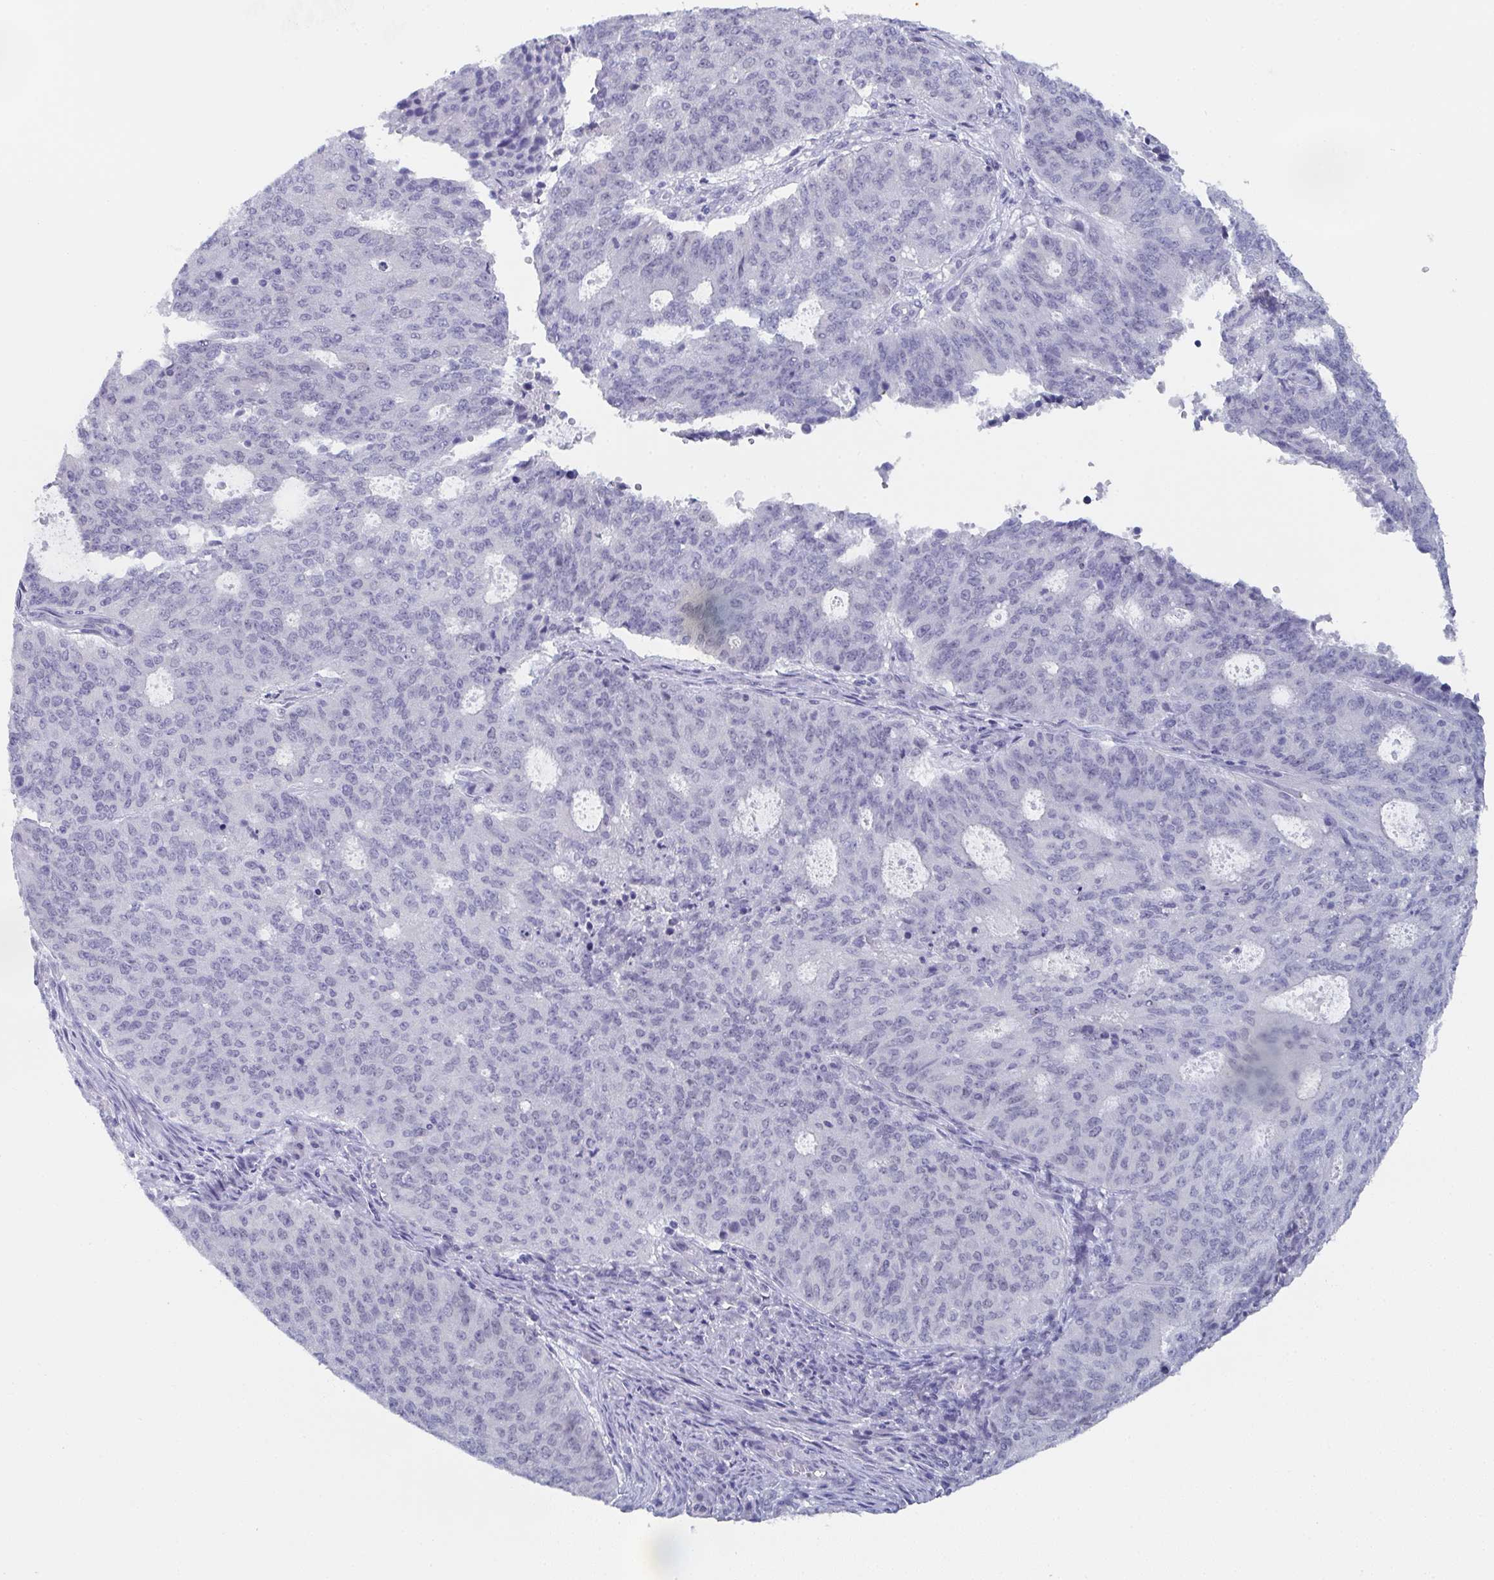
{"staining": {"intensity": "negative", "quantity": "none", "location": "none"}, "tissue": "endometrial cancer", "cell_type": "Tumor cells", "image_type": "cancer", "snomed": [{"axis": "morphology", "description": "Adenocarcinoma, NOS"}, {"axis": "topography", "description": "Endometrium"}], "caption": "Endometrial cancer was stained to show a protein in brown. There is no significant positivity in tumor cells.", "gene": "DYDC2", "patient": {"sex": "female", "age": 82}}